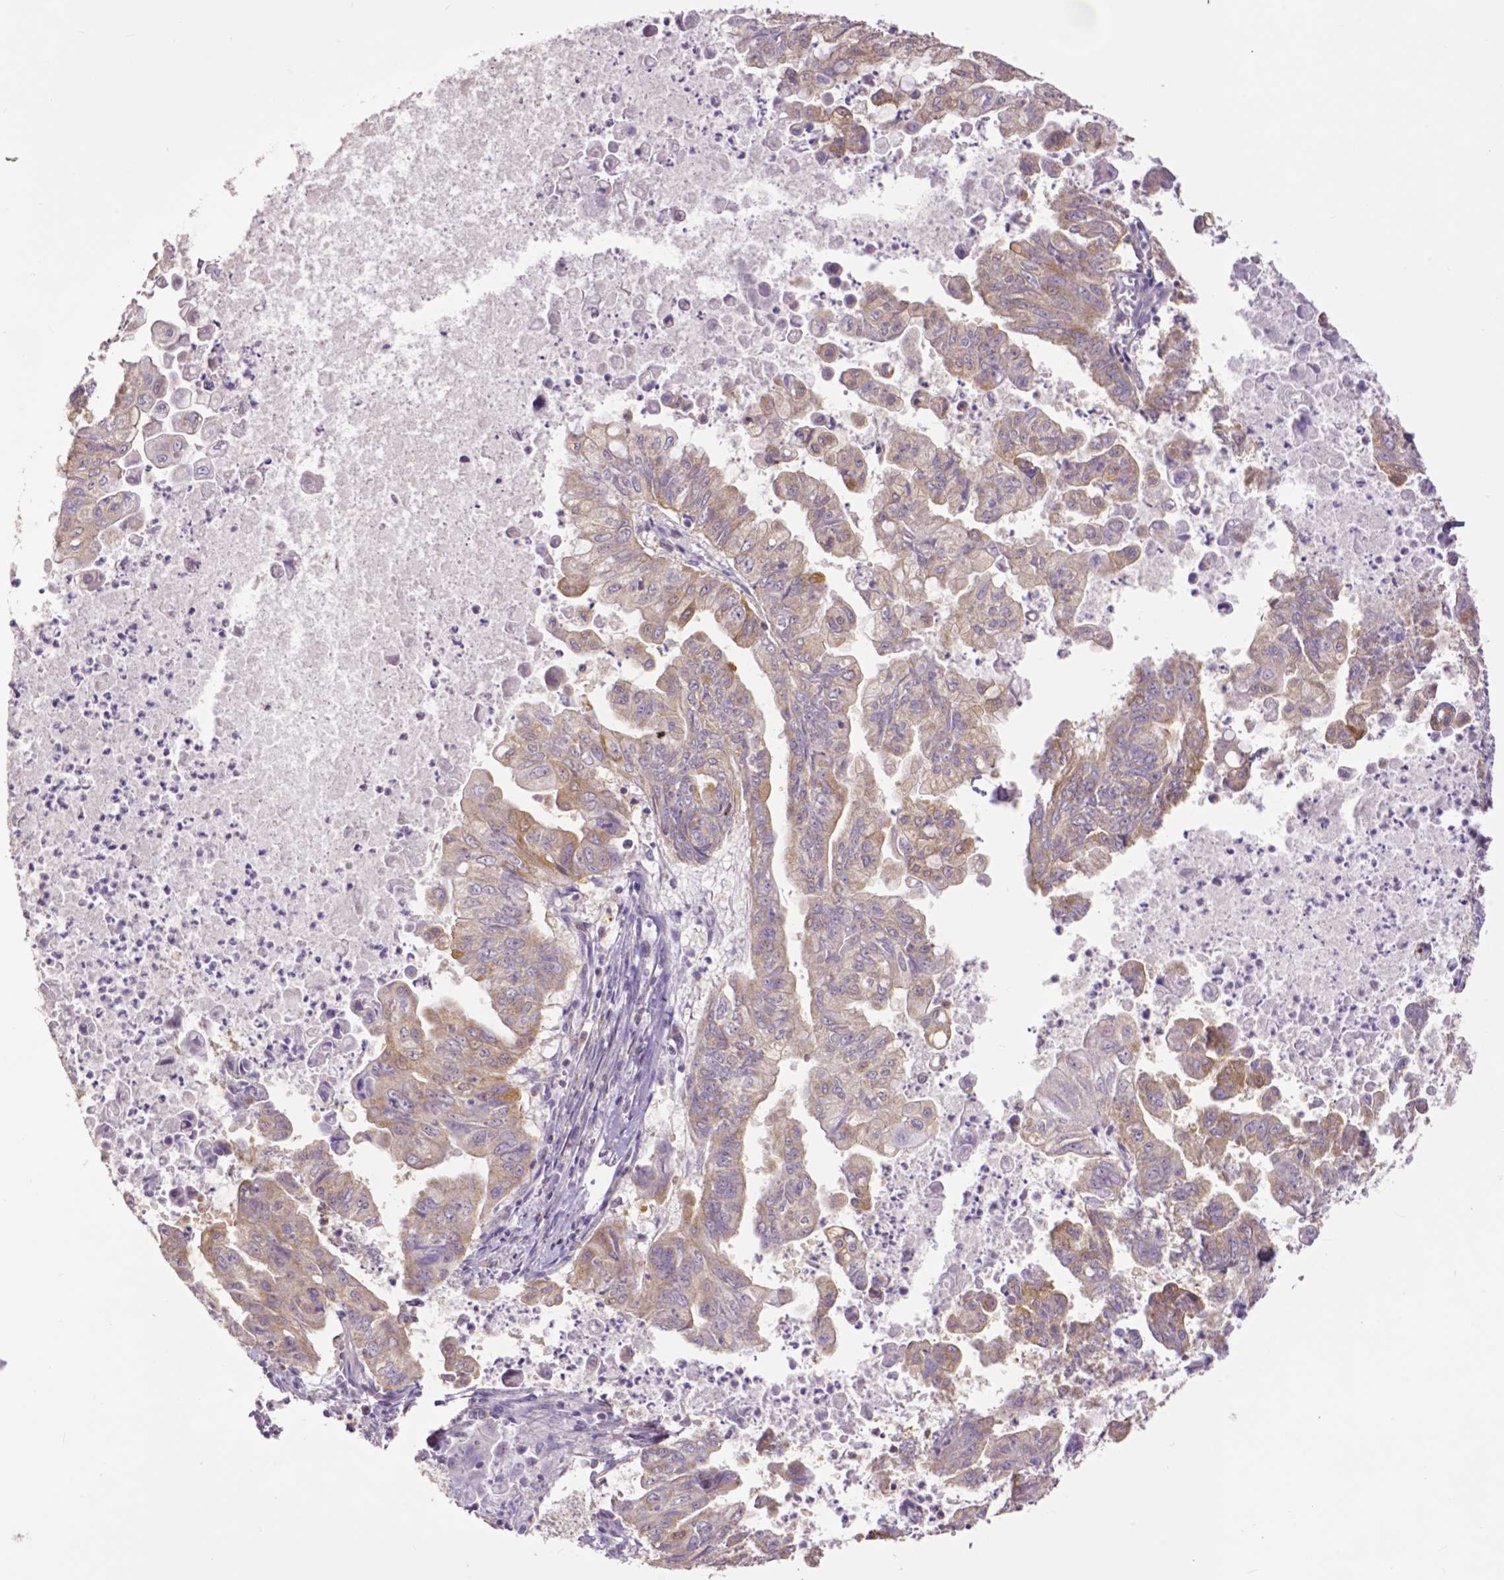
{"staining": {"intensity": "moderate", "quantity": ">75%", "location": "cytoplasmic/membranous"}, "tissue": "stomach cancer", "cell_type": "Tumor cells", "image_type": "cancer", "snomed": [{"axis": "morphology", "description": "Adenocarcinoma, NOS"}, {"axis": "topography", "description": "Stomach, upper"}], "caption": "Stomach cancer (adenocarcinoma) stained with immunohistochemistry (IHC) displays moderate cytoplasmic/membranous expression in about >75% of tumor cells.", "gene": "MCL1", "patient": {"sex": "male", "age": 80}}